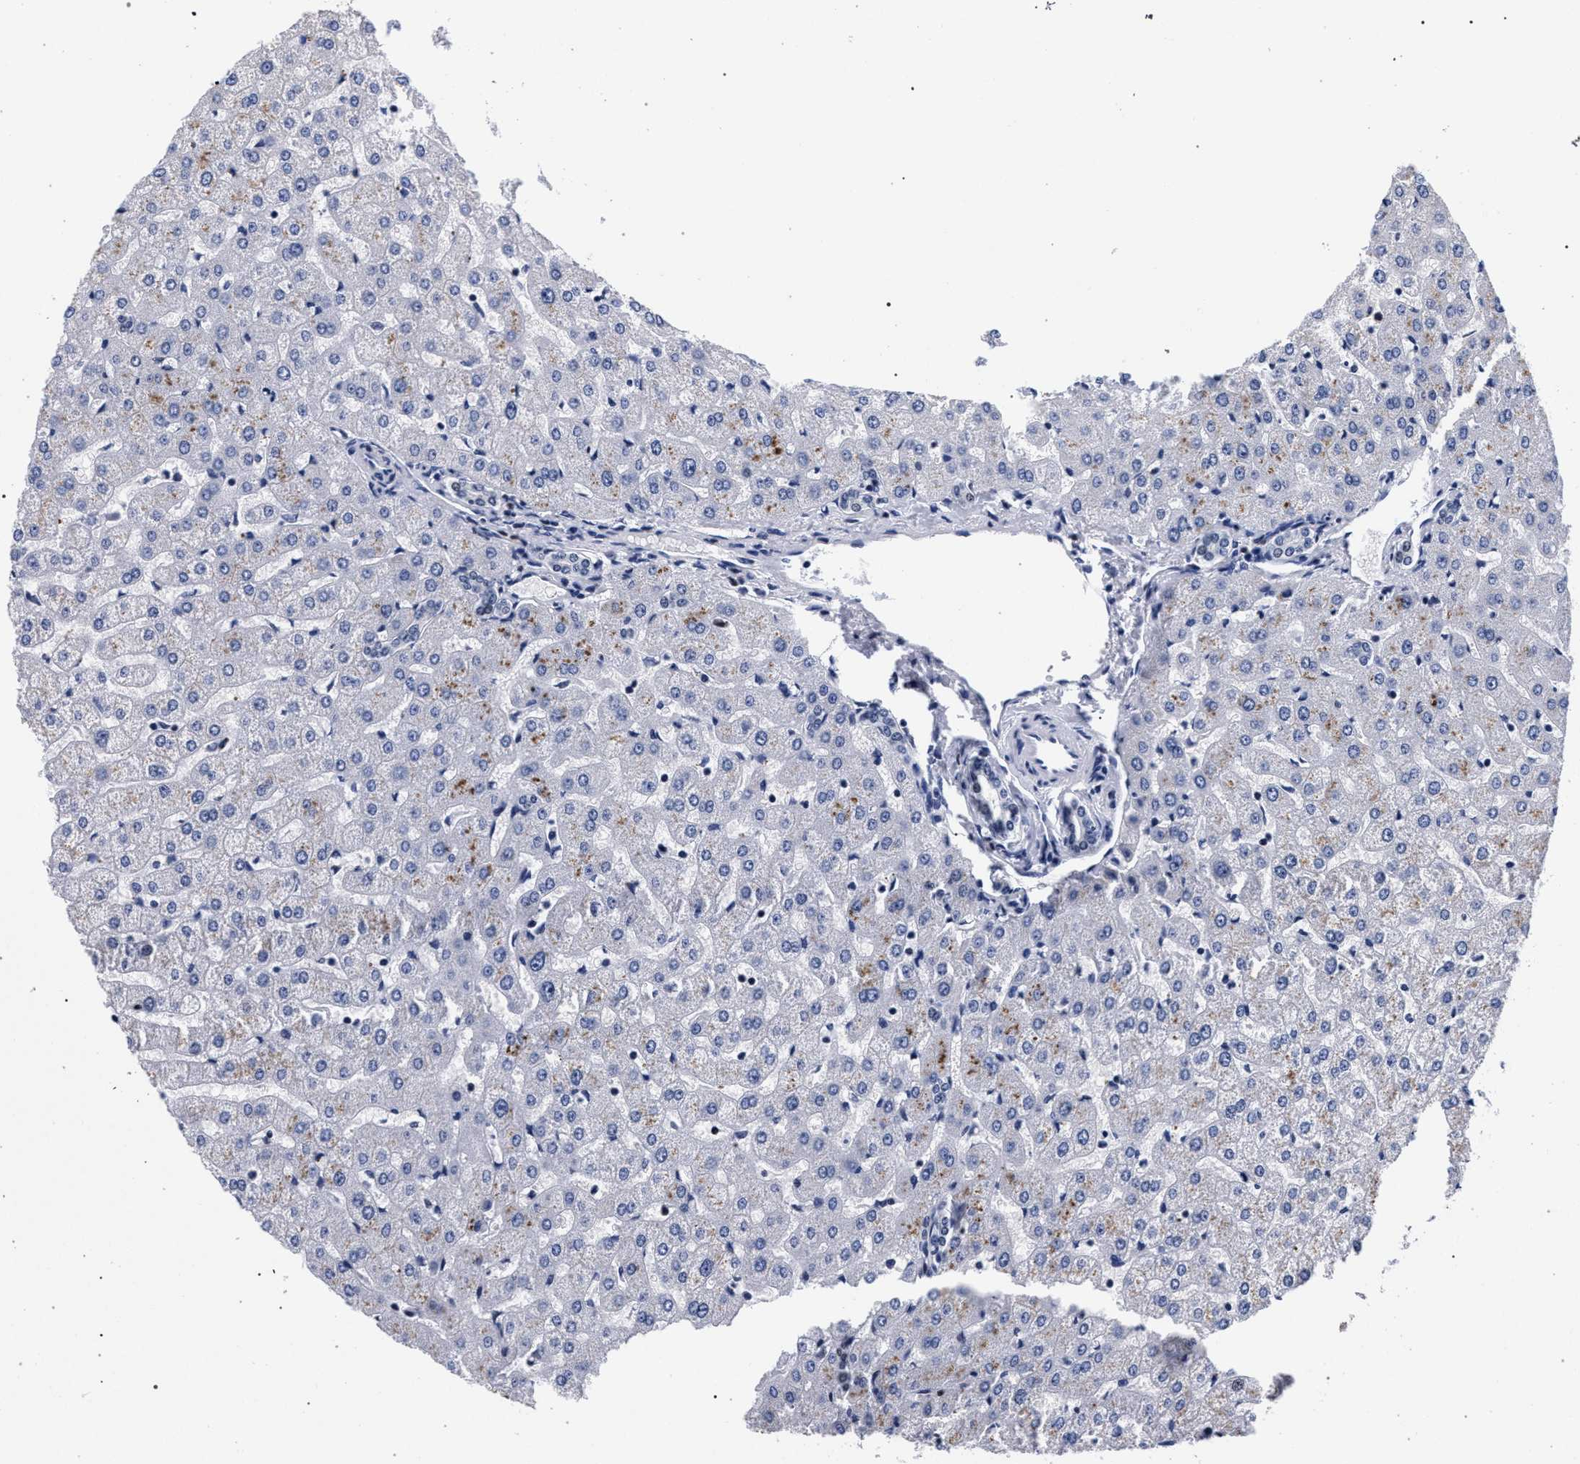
{"staining": {"intensity": "negative", "quantity": "none", "location": "none"}, "tissue": "liver", "cell_type": "Cholangiocytes", "image_type": "normal", "snomed": [{"axis": "morphology", "description": "Normal tissue, NOS"}, {"axis": "morphology", "description": "Fibrosis, NOS"}, {"axis": "topography", "description": "Liver"}], "caption": "An image of human liver is negative for staining in cholangiocytes. (Brightfield microscopy of DAB immunohistochemistry (IHC) at high magnification).", "gene": "HNRNPA1", "patient": {"sex": "female", "age": 29}}